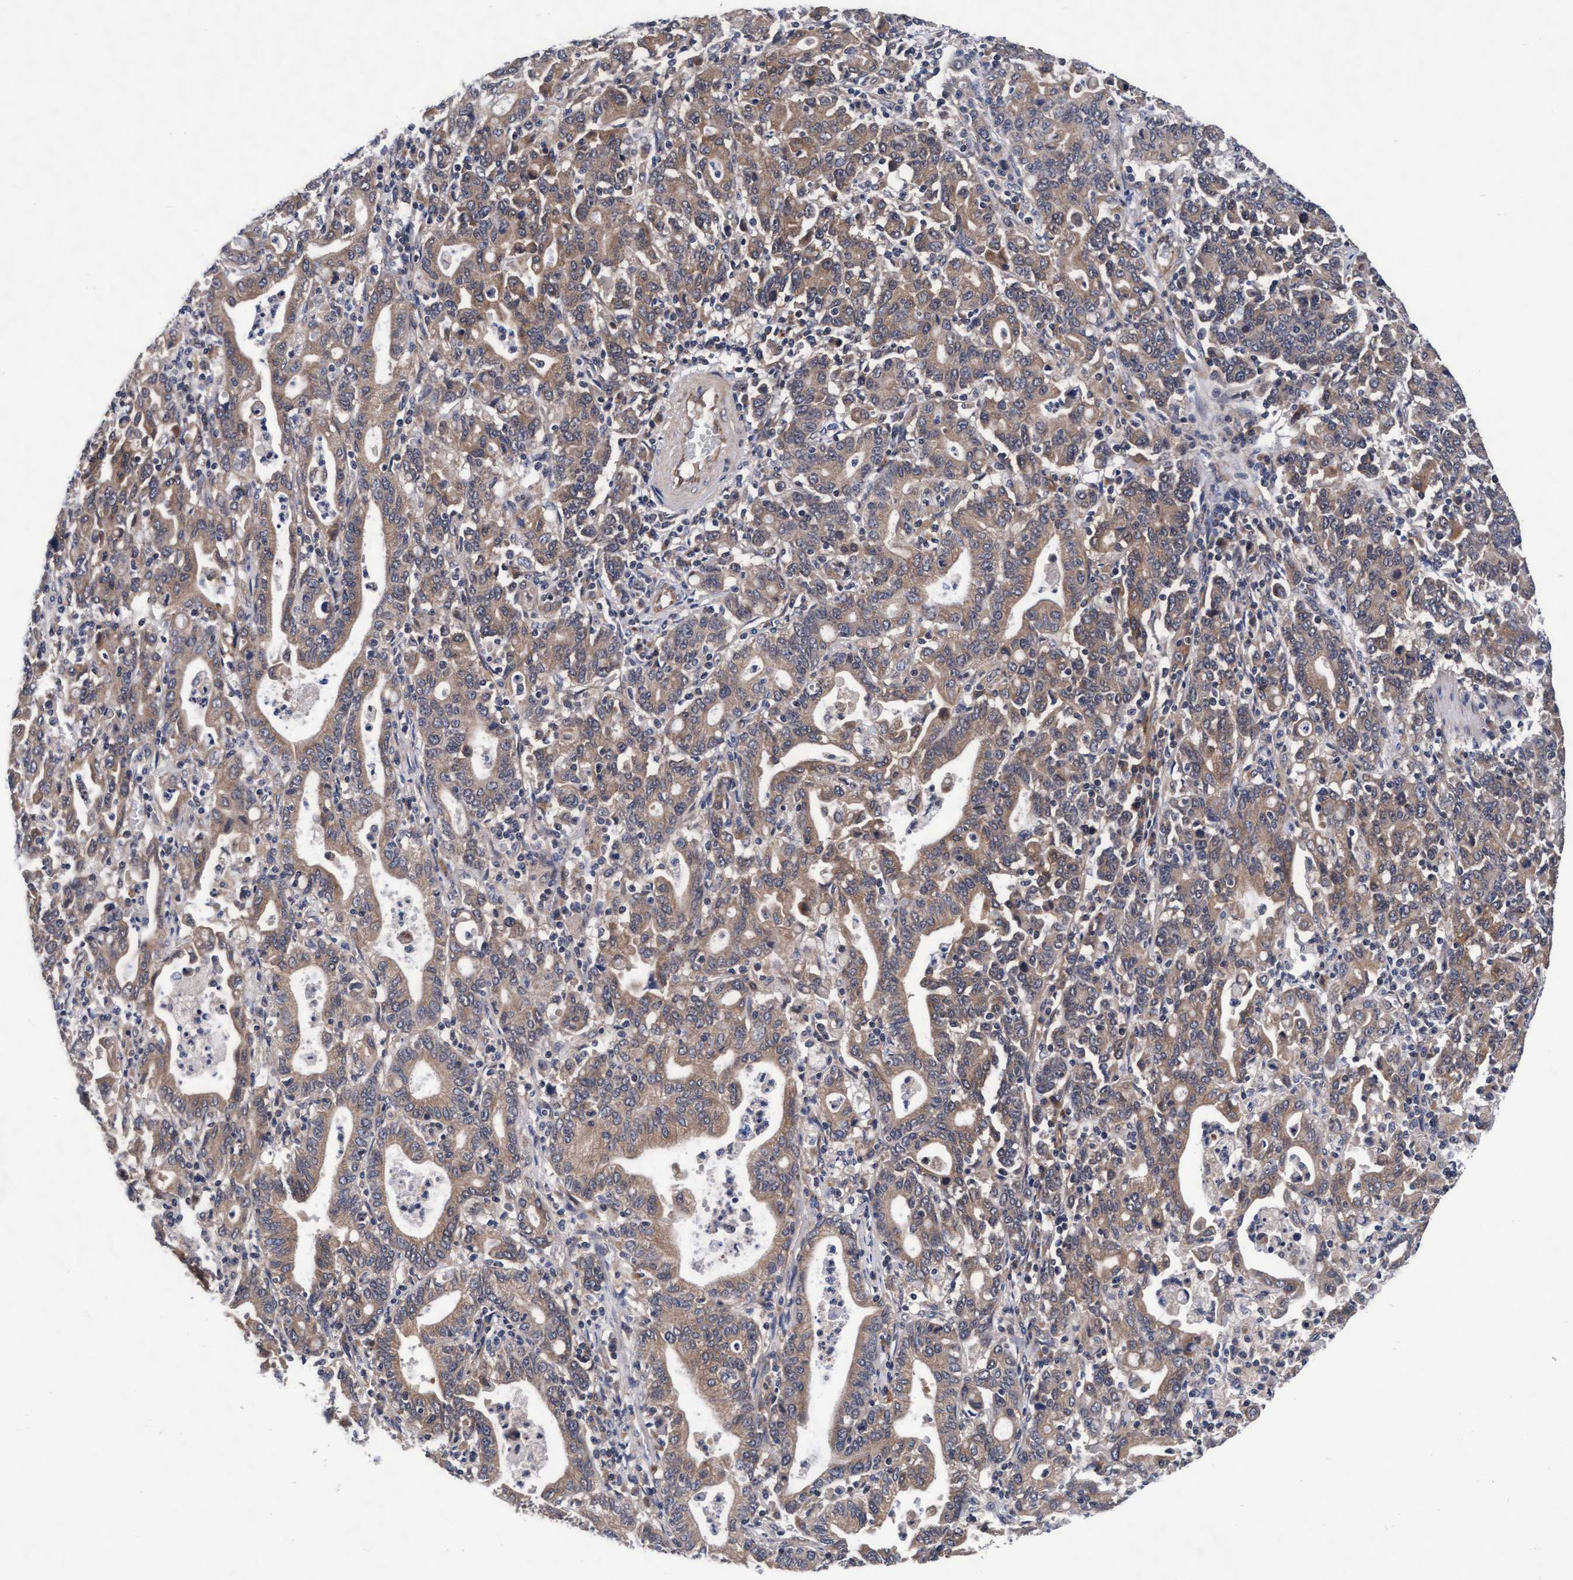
{"staining": {"intensity": "moderate", "quantity": ">75%", "location": "cytoplasmic/membranous"}, "tissue": "stomach cancer", "cell_type": "Tumor cells", "image_type": "cancer", "snomed": [{"axis": "morphology", "description": "Adenocarcinoma, NOS"}, {"axis": "topography", "description": "Stomach, upper"}], "caption": "This image displays stomach adenocarcinoma stained with immunohistochemistry (IHC) to label a protein in brown. The cytoplasmic/membranous of tumor cells show moderate positivity for the protein. Nuclei are counter-stained blue.", "gene": "EFCAB13", "patient": {"sex": "male", "age": 69}}